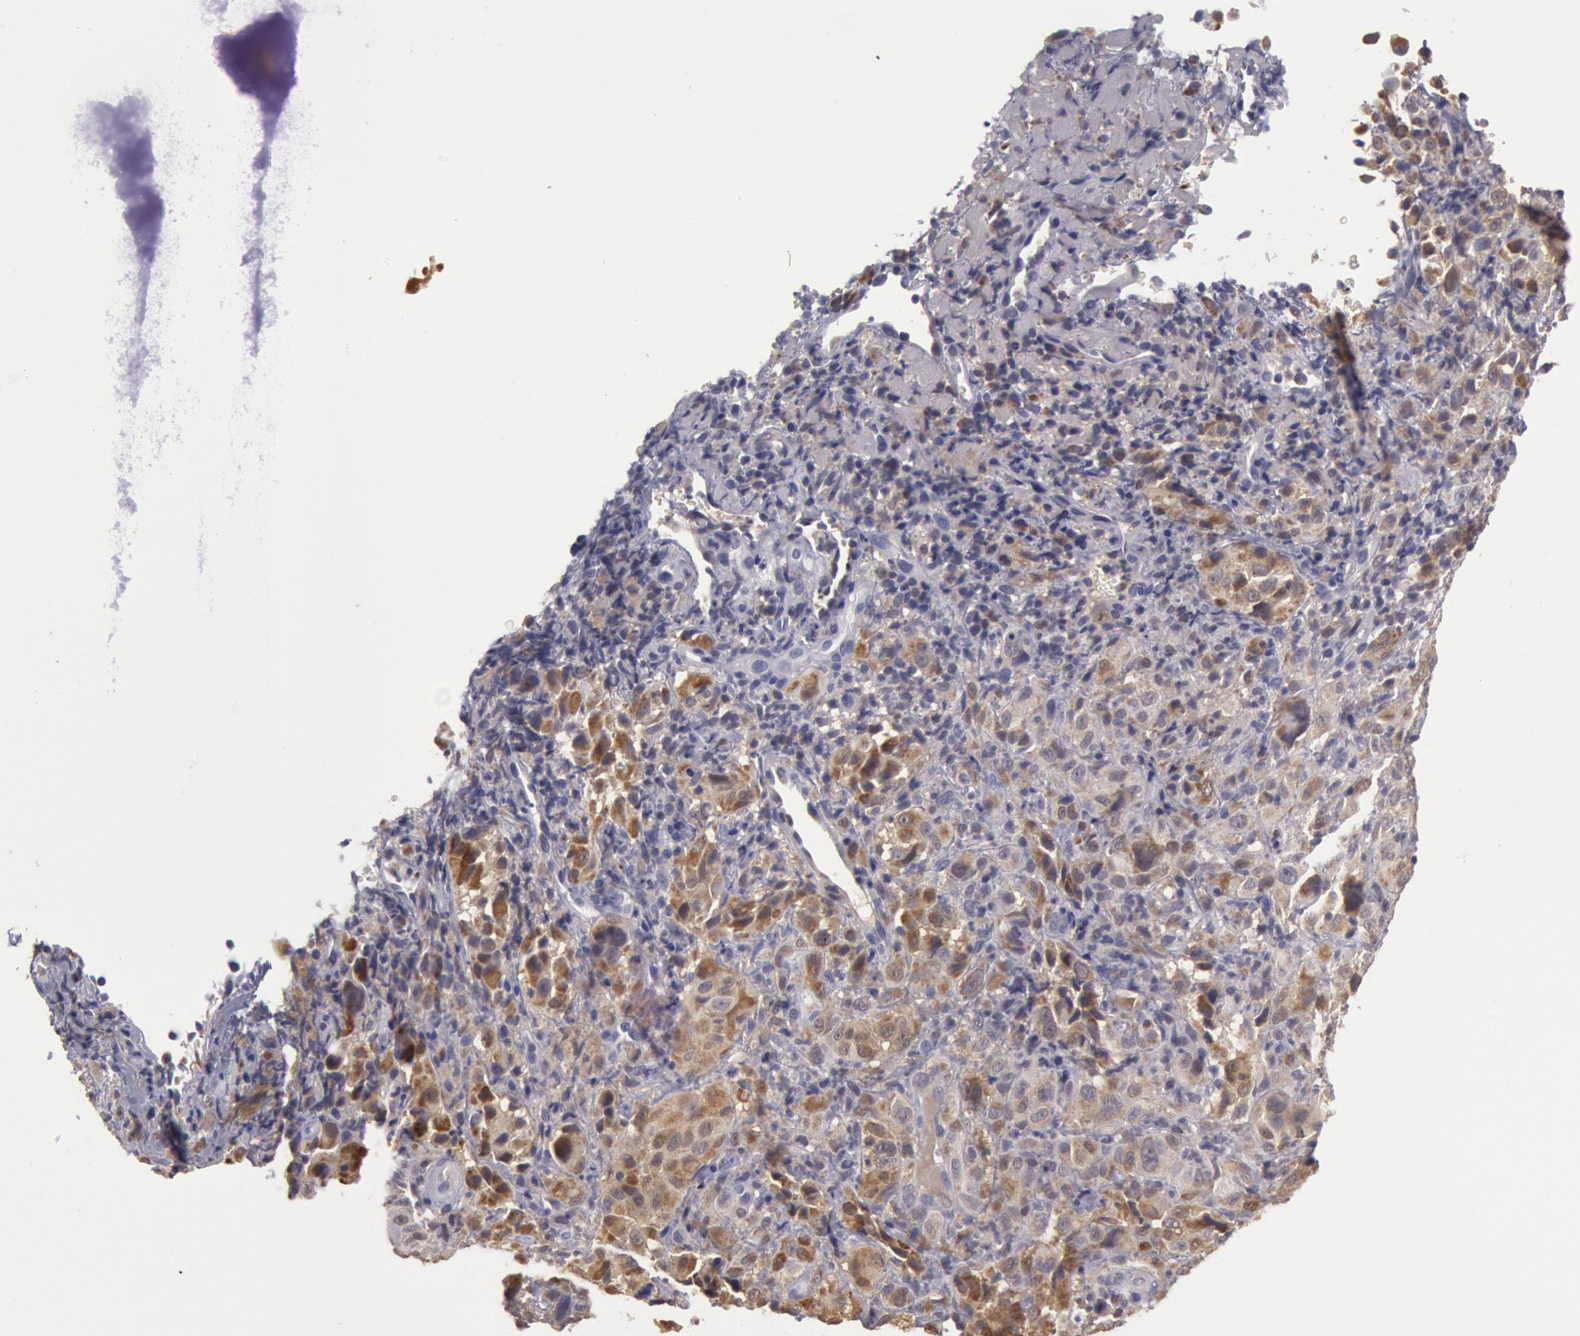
{"staining": {"intensity": "weak", "quantity": "<25%", "location": "cytoplasmic/membranous"}, "tissue": "melanoma", "cell_type": "Tumor cells", "image_type": "cancer", "snomed": [{"axis": "morphology", "description": "Malignant melanoma, NOS"}, {"axis": "topography", "description": "Skin"}], "caption": "An immunohistochemistry histopathology image of melanoma is shown. There is no staining in tumor cells of melanoma.", "gene": "MPST", "patient": {"sex": "male", "age": 75}}